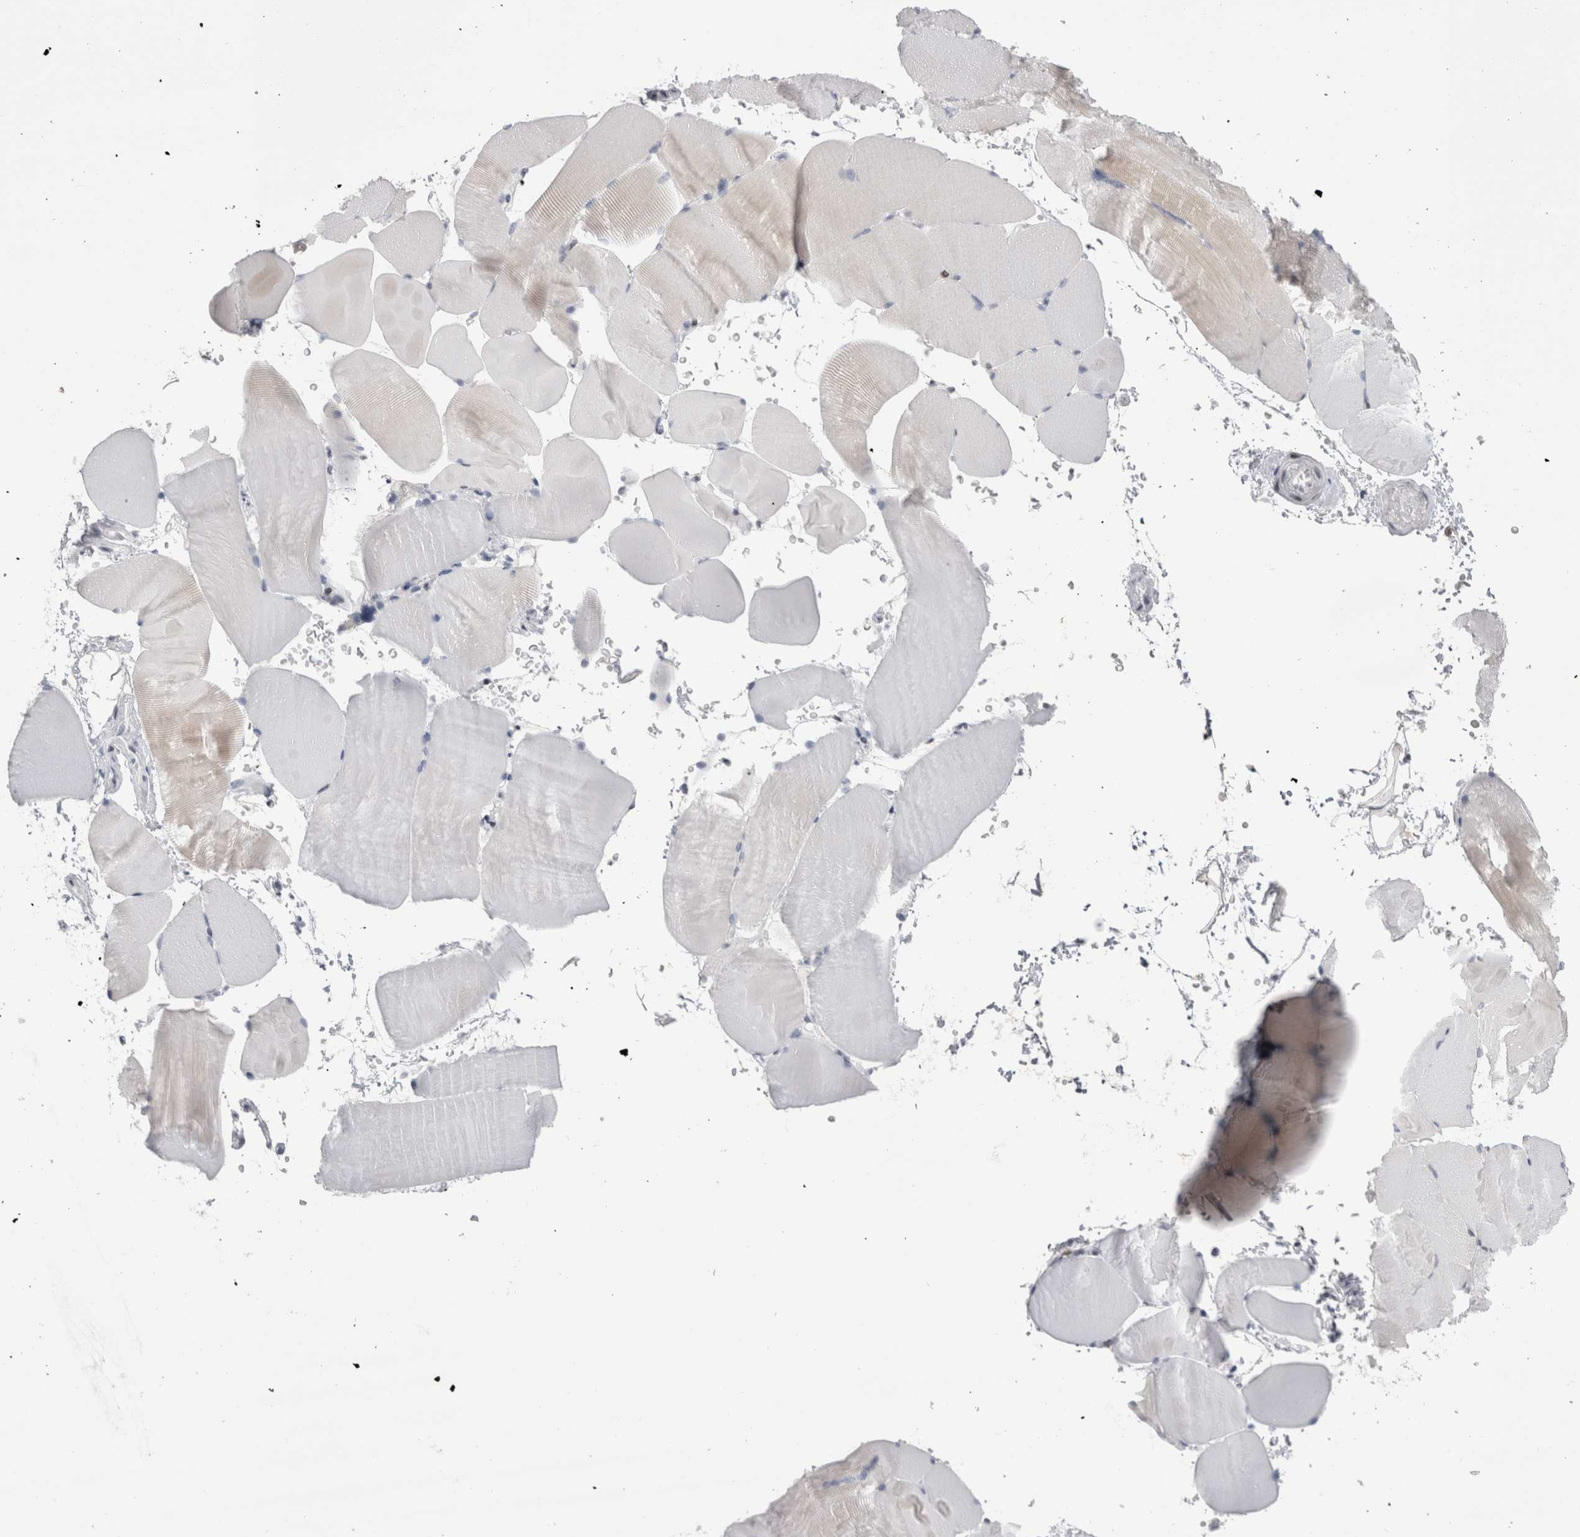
{"staining": {"intensity": "negative", "quantity": "none", "location": "none"}, "tissue": "skeletal muscle", "cell_type": "Myocytes", "image_type": "normal", "snomed": [{"axis": "morphology", "description": "Normal tissue, NOS"}, {"axis": "topography", "description": "Skeletal muscle"}, {"axis": "topography", "description": "Parathyroid gland"}], "caption": "The image exhibits no staining of myocytes in normal skeletal muscle. Brightfield microscopy of immunohistochemistry (IHC) stained with DAB (brown) and hematoxylin (blue), captured at high magnification.", "gene": "FNDC8", "patient": {"sex": "female", "age": 37}}